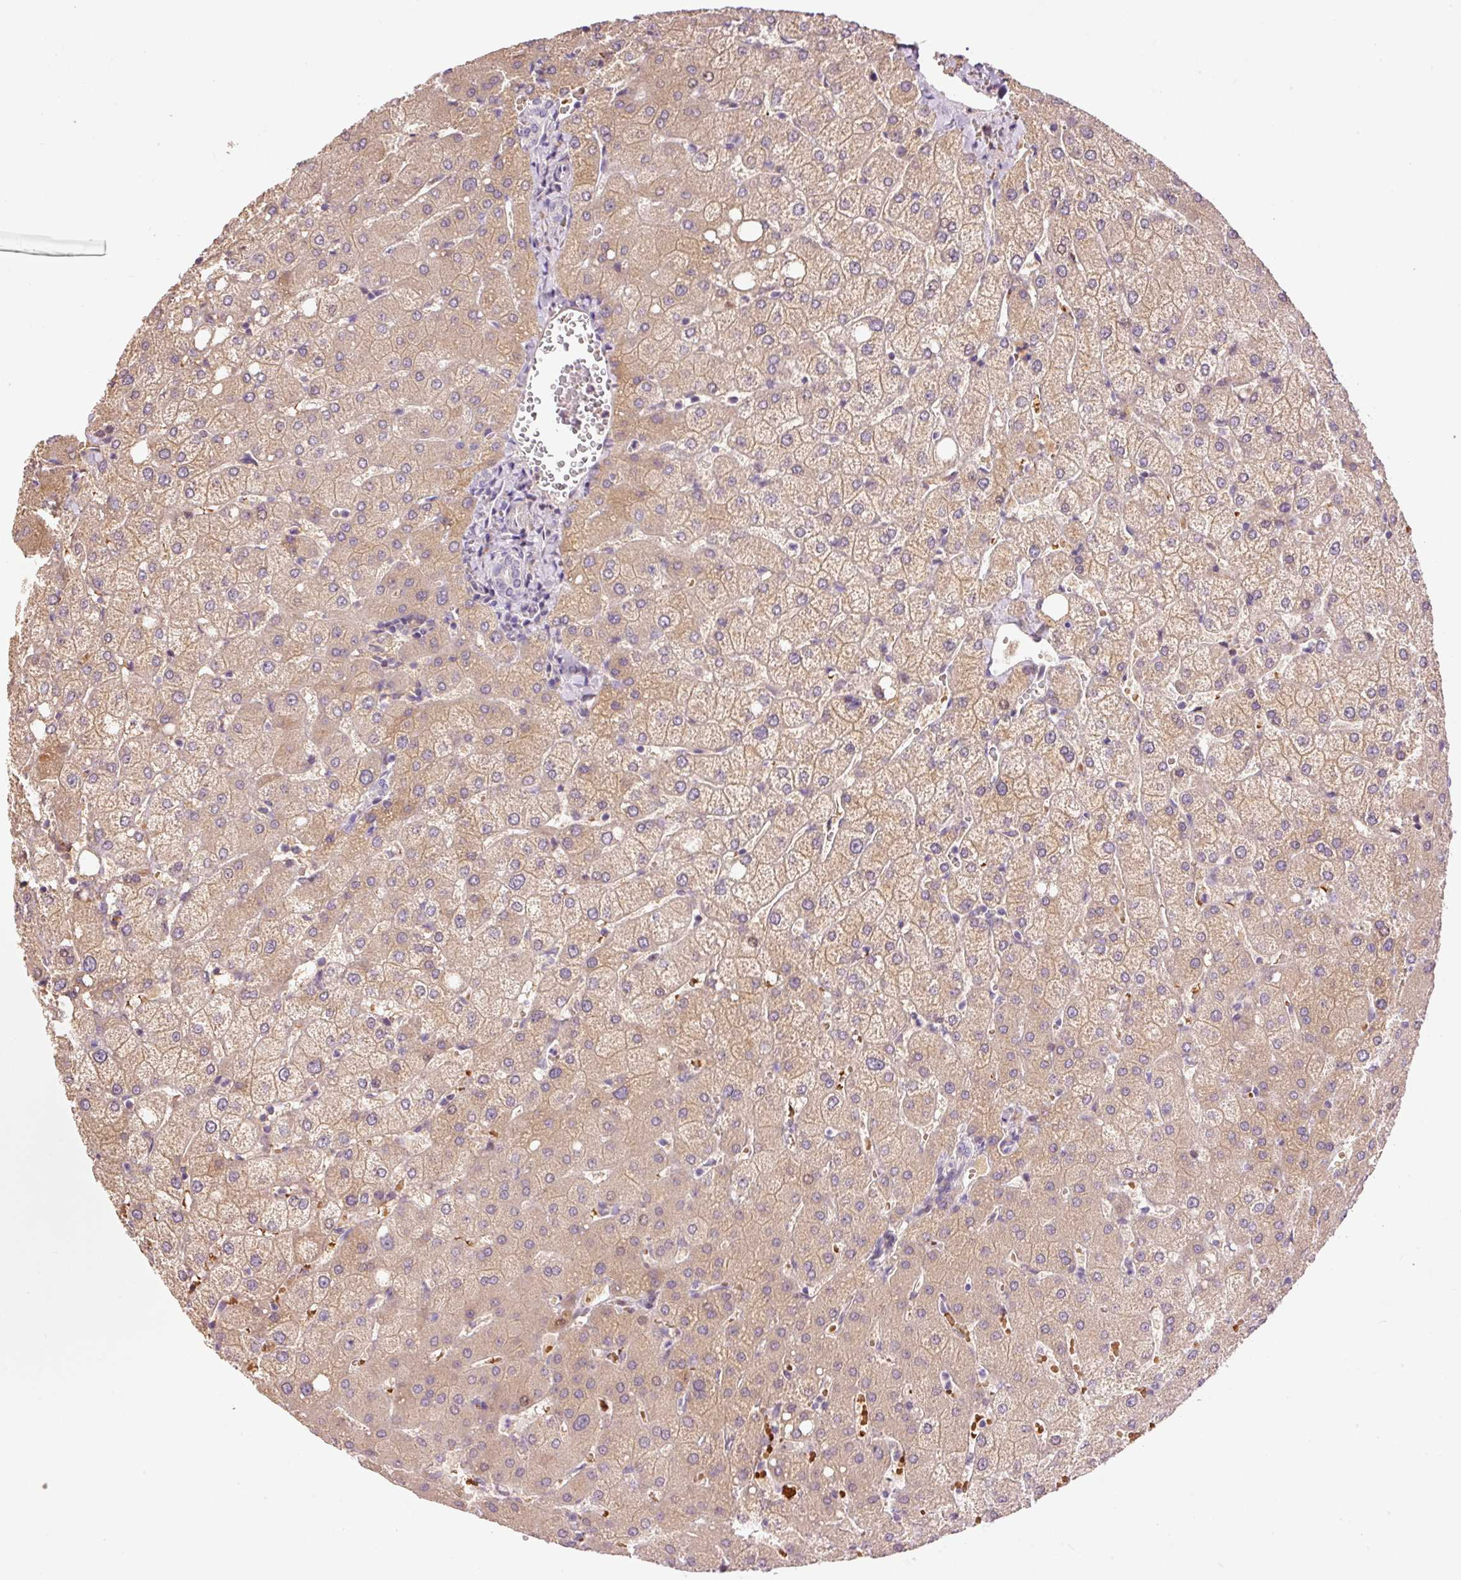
{"staining": {"intensity": "negative", "quantity": "none", "location": "none"}, "tissue": "liver", "cell_type": "Cholangiocytes", "image_type": "normal", "snomed": [{"axis": "morphology", "description": "Normal tissue, NOS"}, {"axis": "topography", "description": "Liver"}], "caption": "Photomicrograph shows no significant protein staining in cholangiocytes of unremarkable liver. (IHC, brightfield microscopy, high magnification).", "gene": "CMTM8", "patient": {"sex": "female", "age": 54}}